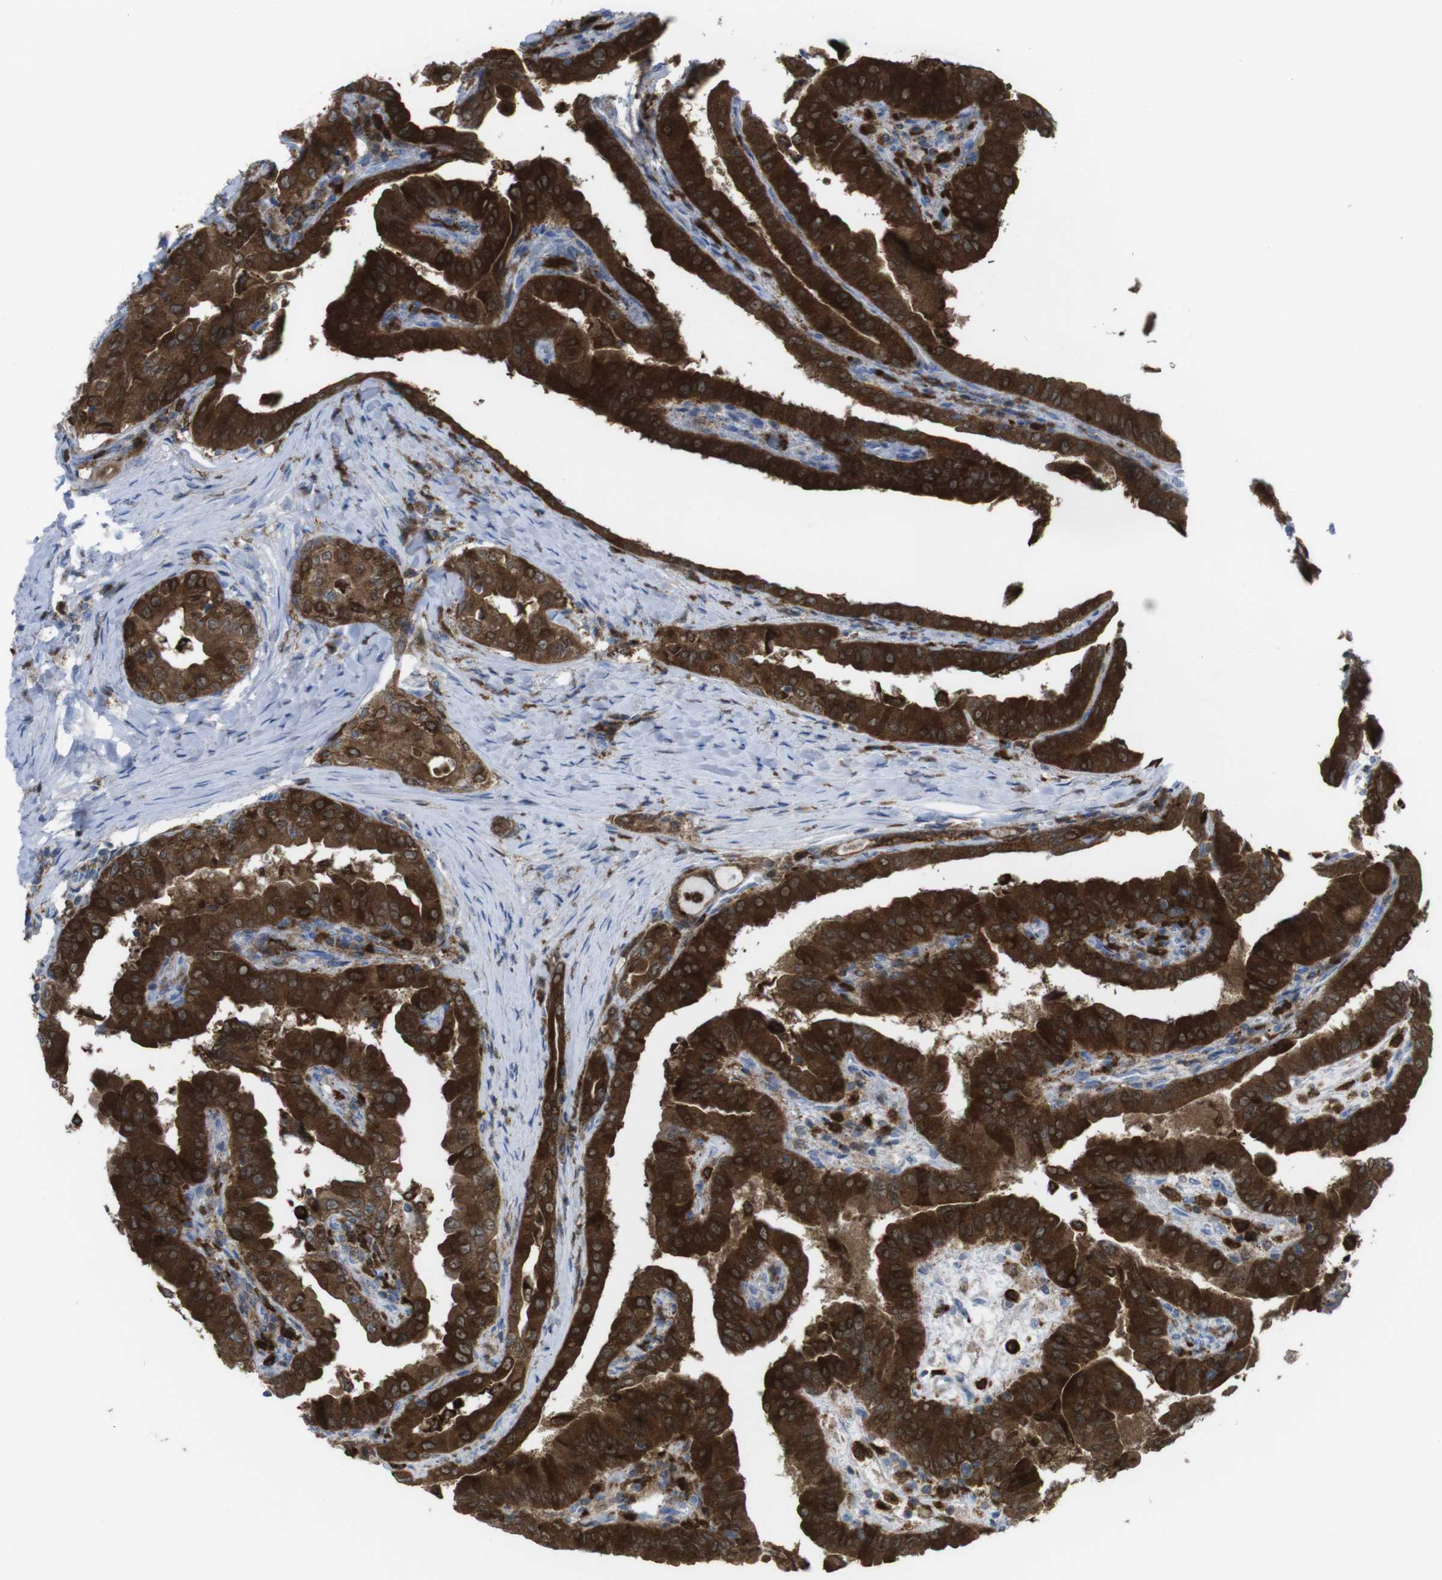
{"staining": {"intensity": "strong", "quantity": ">75%", "location": "cytoplasmic/membranous"}, "tissue": "thyroid cancer", "cell_type": "Tumor cells", "image_type": "cancer", "snomed": [{"axis": "morphology", "description": "Papillary adenocarcinoma, NOS"}, {"axis": "topography", "description": "Thyroid gland"}], "caption": "Immunohistochemical staining of human thyroid papillary adenocarcinoma exhibits high levels of strong cytoplasmic/membranous expression in about >75% of tumor cells.", "gene": "PRKCD", "patient": {"sex": "male", "age": 33}}